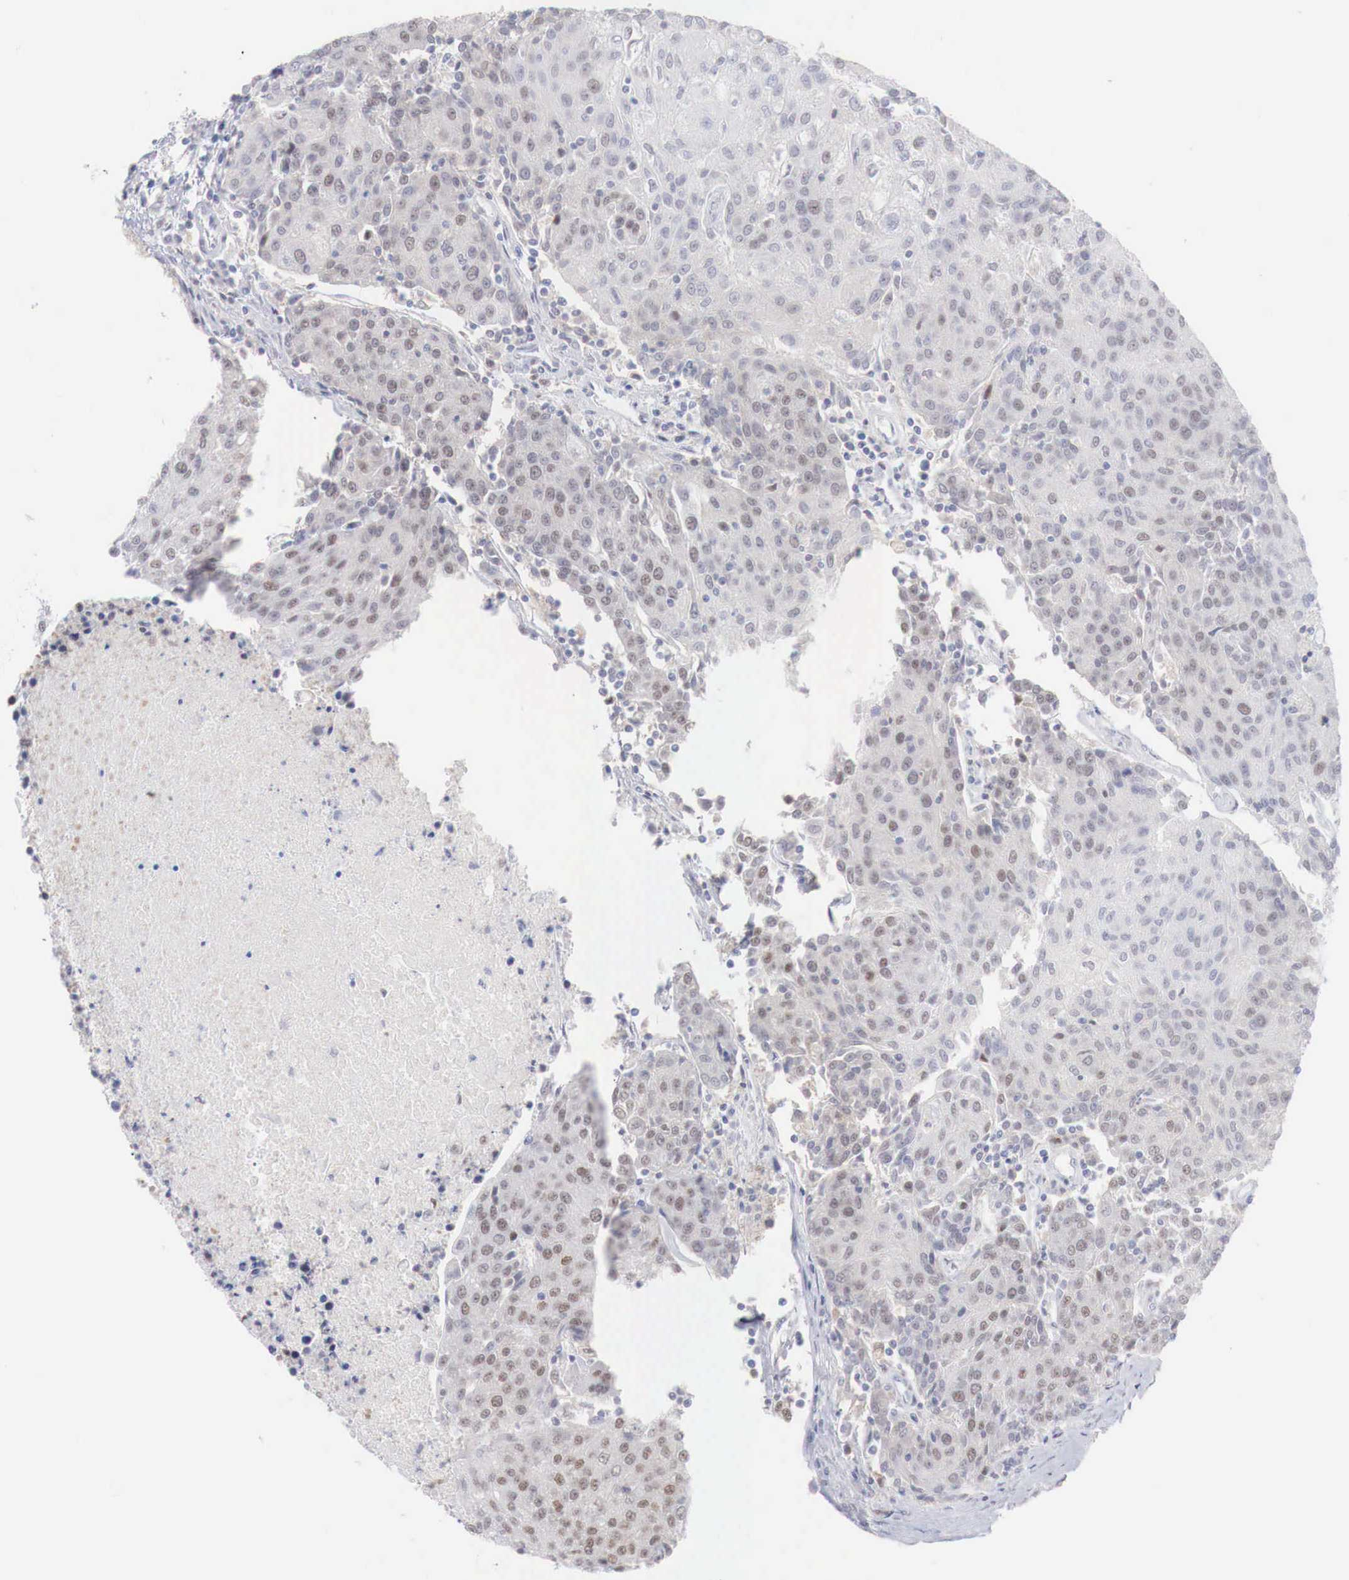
{"staining": {"intensity": "moderate", "quantity": "25%-75%", "location": "nuclear"}, "tissue": "urothelial cancer", "cell_type": "Tumor cells", "image_type": "cancer", "snomed": [{"axis": "morphology", "description": "Urothelial carcinoma, High grade"}, {"axis": "topography", "description": "Urinary bladder"}], "caption": "Immunohistochemical staining of human urothelial carcinoma (high-grade) demonstrates medium levels of moderate nuclear protein positivity in approximately 25%-75% of tumor cells. The staining was performed using DAB (3,3'-diaminobenzidine) to visualize the protein expression in brown, while the nuclei were stained in blue with hematoxylin (Magnification: 20x).", "gene": "FOXP2", "patient": {"sex": "female", "age": 85}}